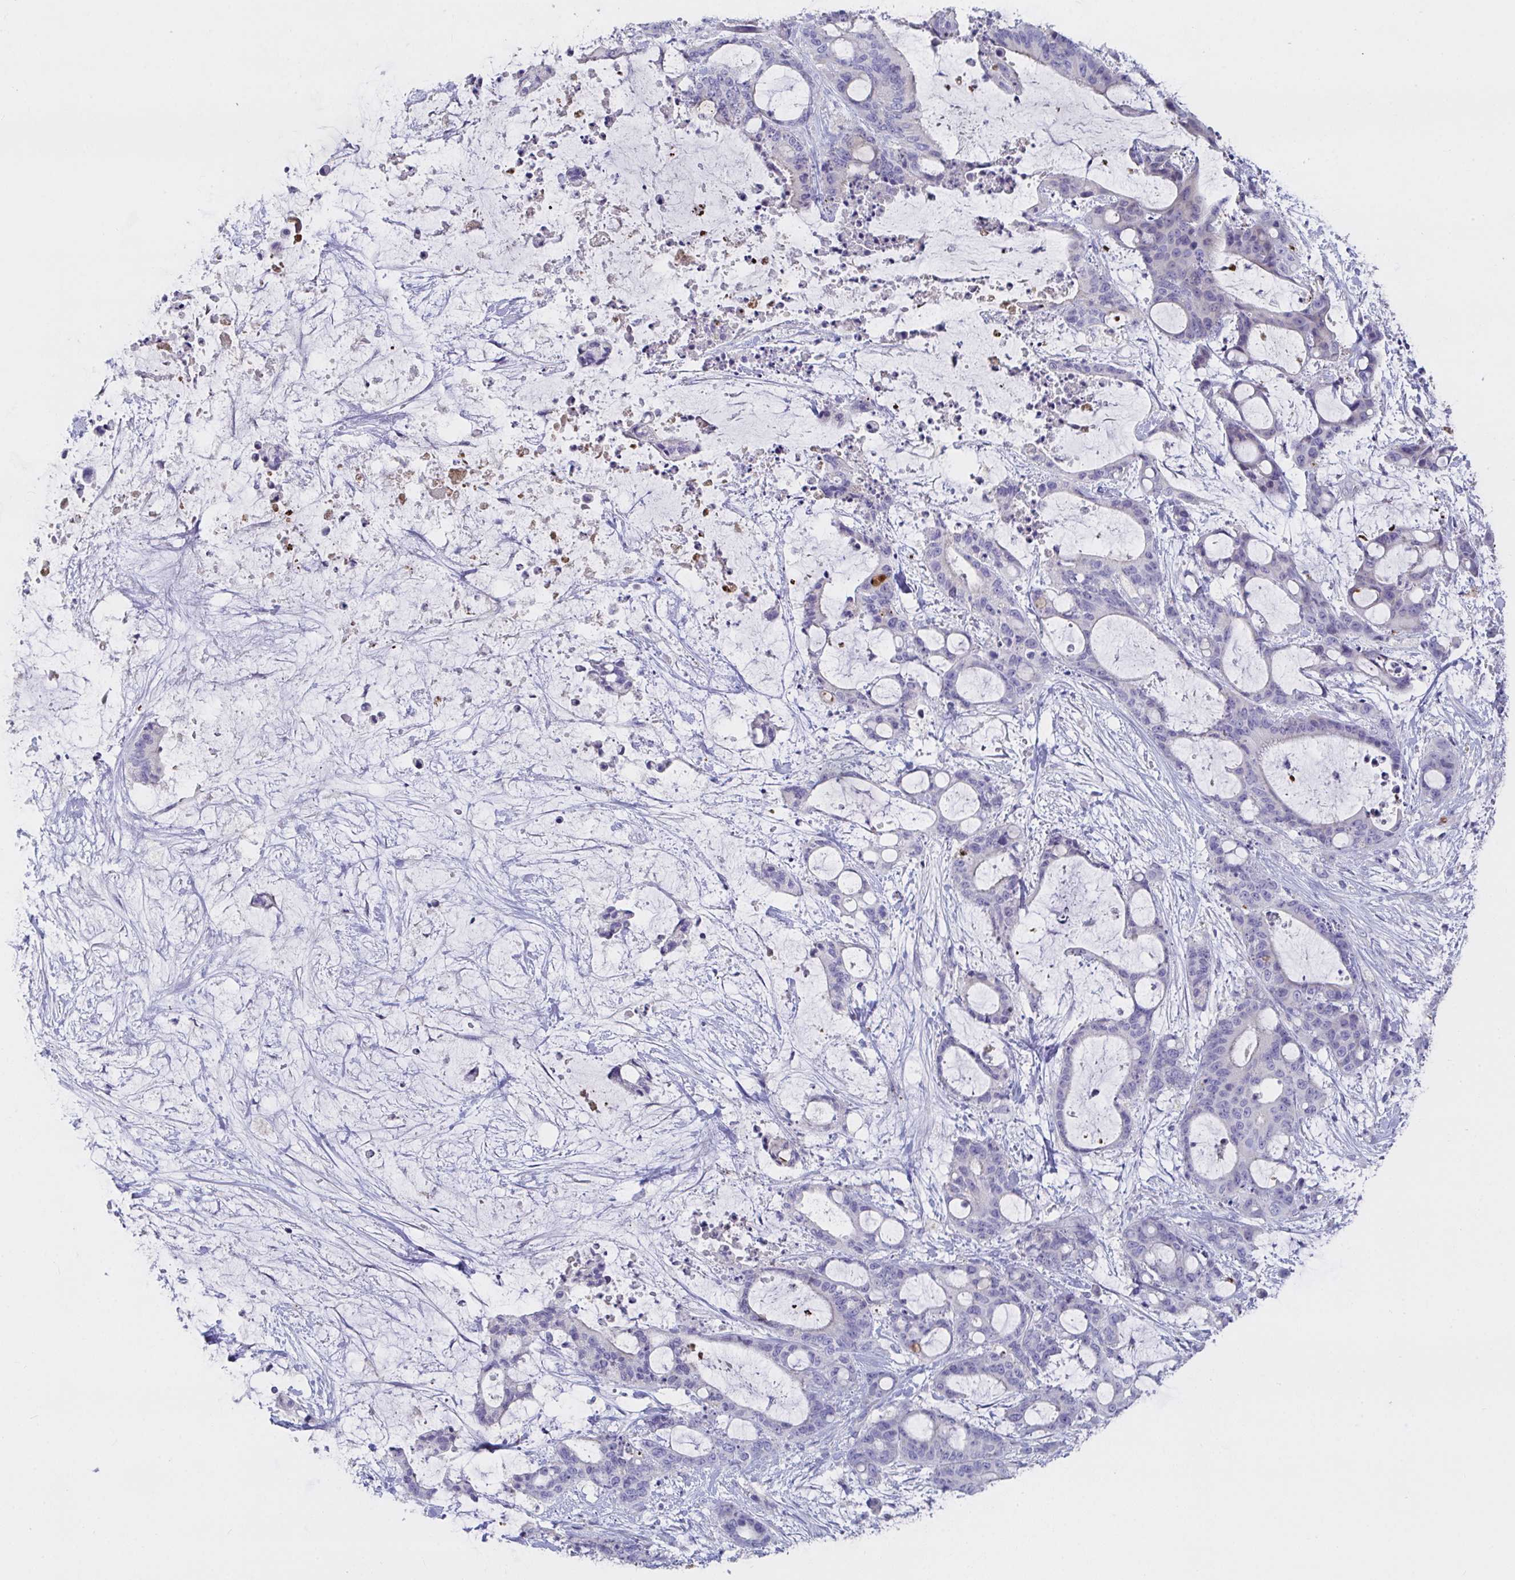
{"staining": {"intensity": "negative", "quantity": "none", "location": "none"}, "tissue": "liver cancer", "cell_type": "Tumor cells", "image_type": "cancer", "snomed": [{"axis": "morphology", "description": "Normal tissue, NOS"}, {"axis": "morphology", "description": "Cholangiocarcinoma"}, {"axis": "topography", "description": "Liver"}, {"axis": "topography", "description": "Peripheral nerve tissue"}], "caption": "Immunohistochemistry (IHC) of human liver cancer reveals no positivity in tumor cells.", "gene": "ZNF561", "patient": {"sex": "female", "age": 73}}